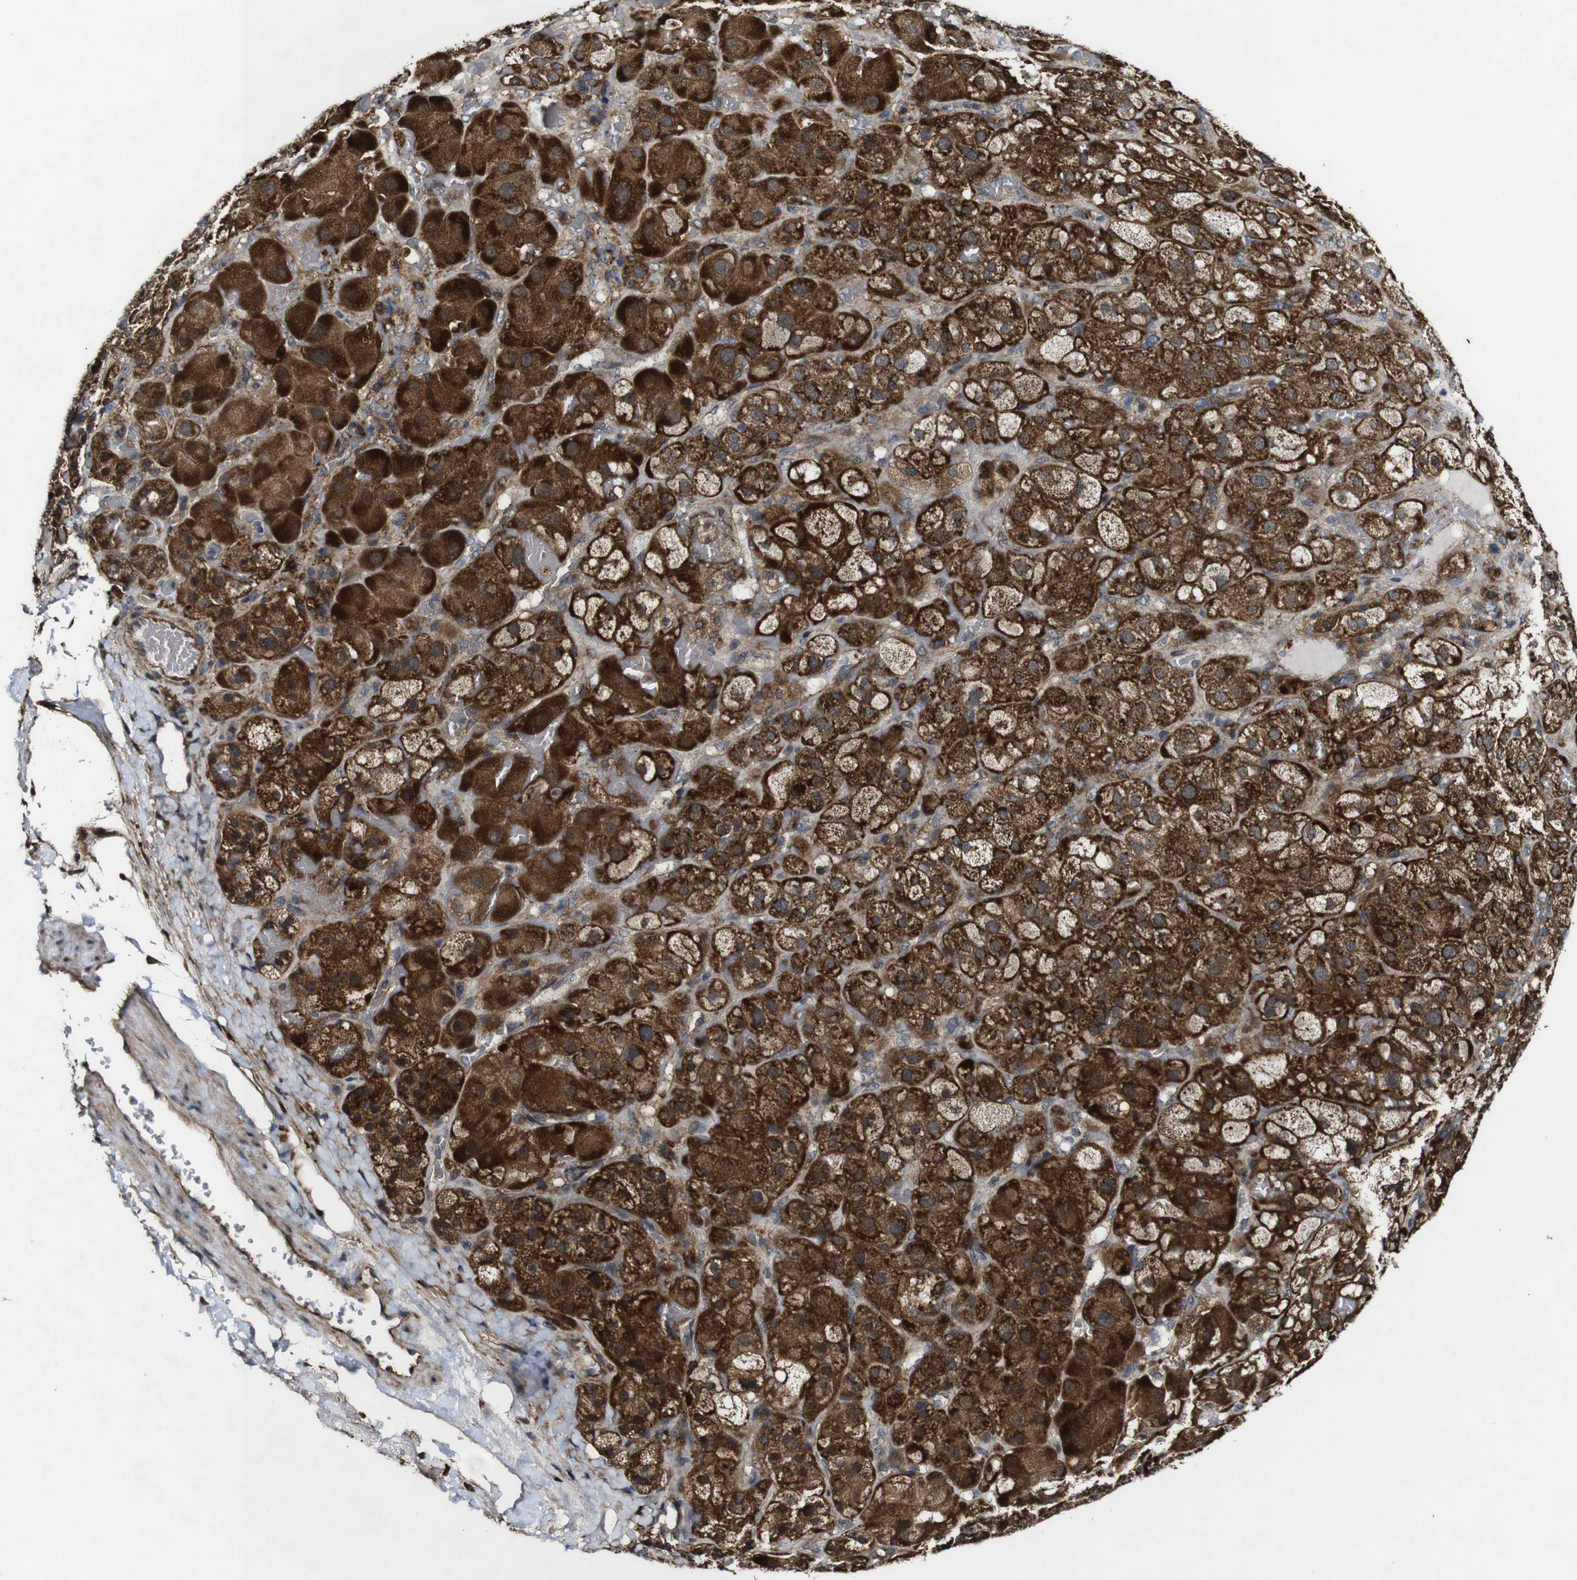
{"staining": {"intensity": "strong", "quantity": "25%-75%", "location": "cytoplasmic/membranous"}, "tissue": "adrenal gland", "cell_type": "Glandular cells", "image_type": "normal", "snomed": [{"axis": "morphology", "description": "Normal tissue, NOS"}, {"axis": "topography", "description": "Adrenal gland"}], "caption": "High-power microscopy captured an immunohistochemistry image of benign adrenal gland, revealing strong cytoplasmic/membranous positivity in about 25%-75% of glandular cells.", "gene": "BTN3A3", "patient": {"sex": "female", "age": 47}}